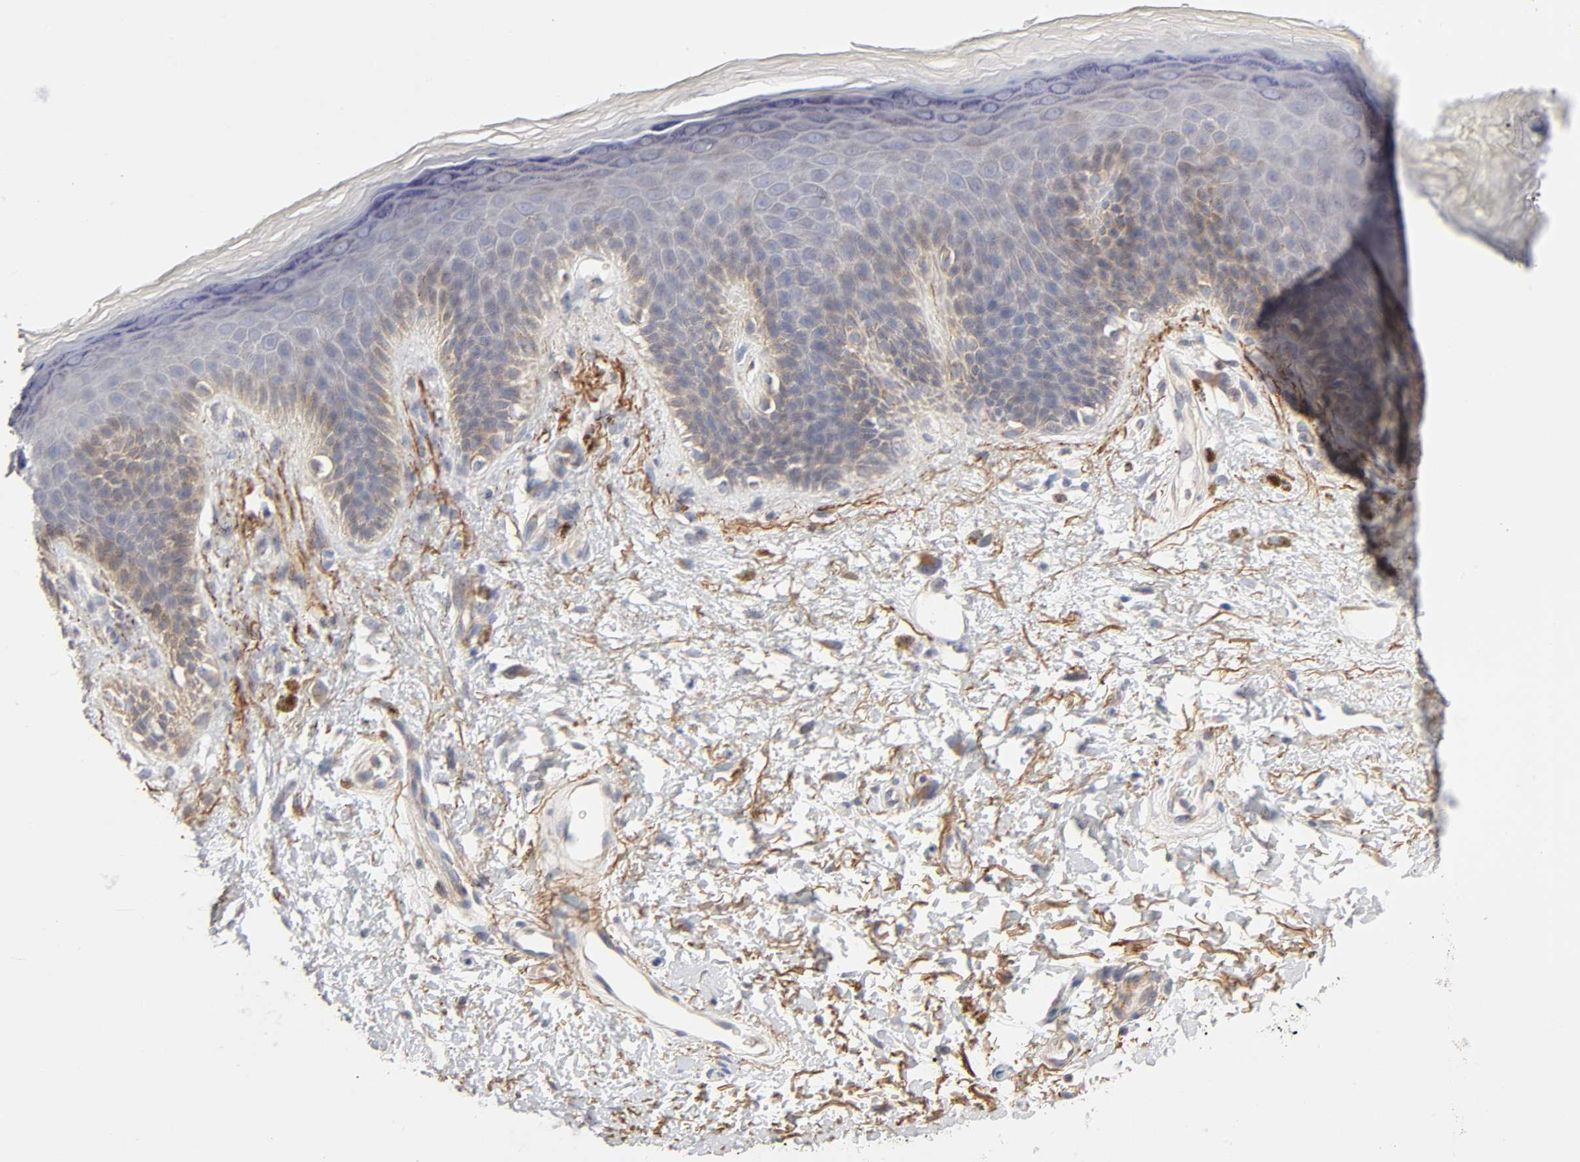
{"staining": {"intensity": "weak", "quantity": "25%-75%", "location": "cytoplasmic/membranous"}, "tissue": "skin", "cell_type": "Epidermal cells", "image_type": "normal", "snomed": [{"axis": "morphology", "description": "Normal tissue, NOS"}, {"axis": "topography", "description": "Anal"}], "caption": "Immunohistochemistry (IHC) photomicrograph of unremarkable skin stained for a protein (brown), which demonstrates low levels of weak cytoplasmic/membranous expression in about 25%-75% of epidermal cells.", "gene": "IL4R", "patient": {"sex": "female", "age": 46}}